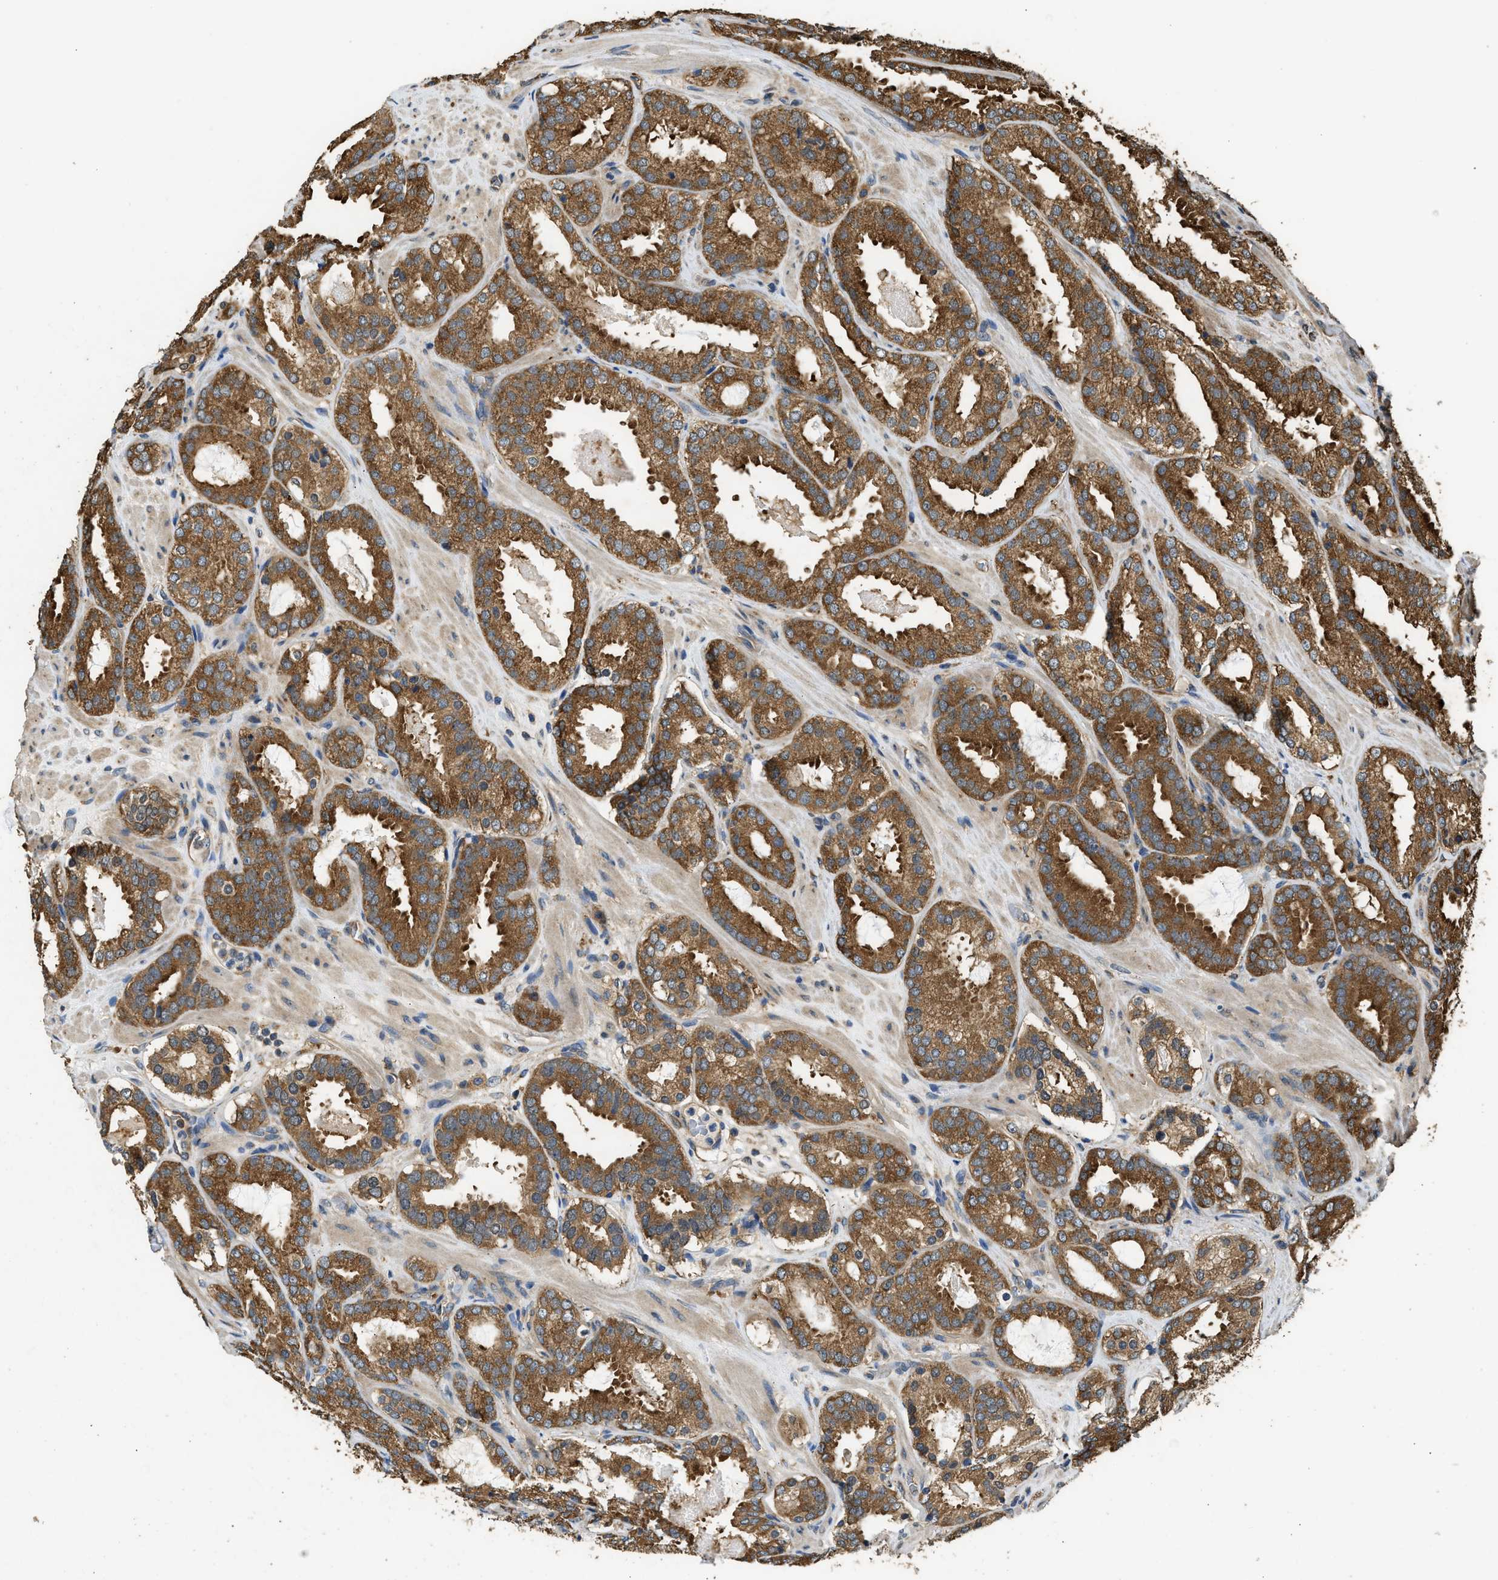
{"staining": {"intensity": "moderate", "quantity": ">75%", "location": "cytoplasmic/membranous"}, "tissue": "prostate cancer", "cell_type": "Tumor cells", "image_type": "cancer", "snomed": [{"axis": "morphology", "description": "Adenocarcinoma, Low grade"}, {"axis": "topography", "description": "Prostate"}], "caption": "Protein expression analysis of prostate cancer exhibits moderate cytoplasmic/membranous positivity in approximately >75% of tumor cells. (Stains: DAB (3,3'-diaminobenzidine) in brown, nuclei in blue, Microscopy: brightfield microscopy at high magnification).", "gene": "SLC36A4", "patient": {"sex": "male", "age": 69}}